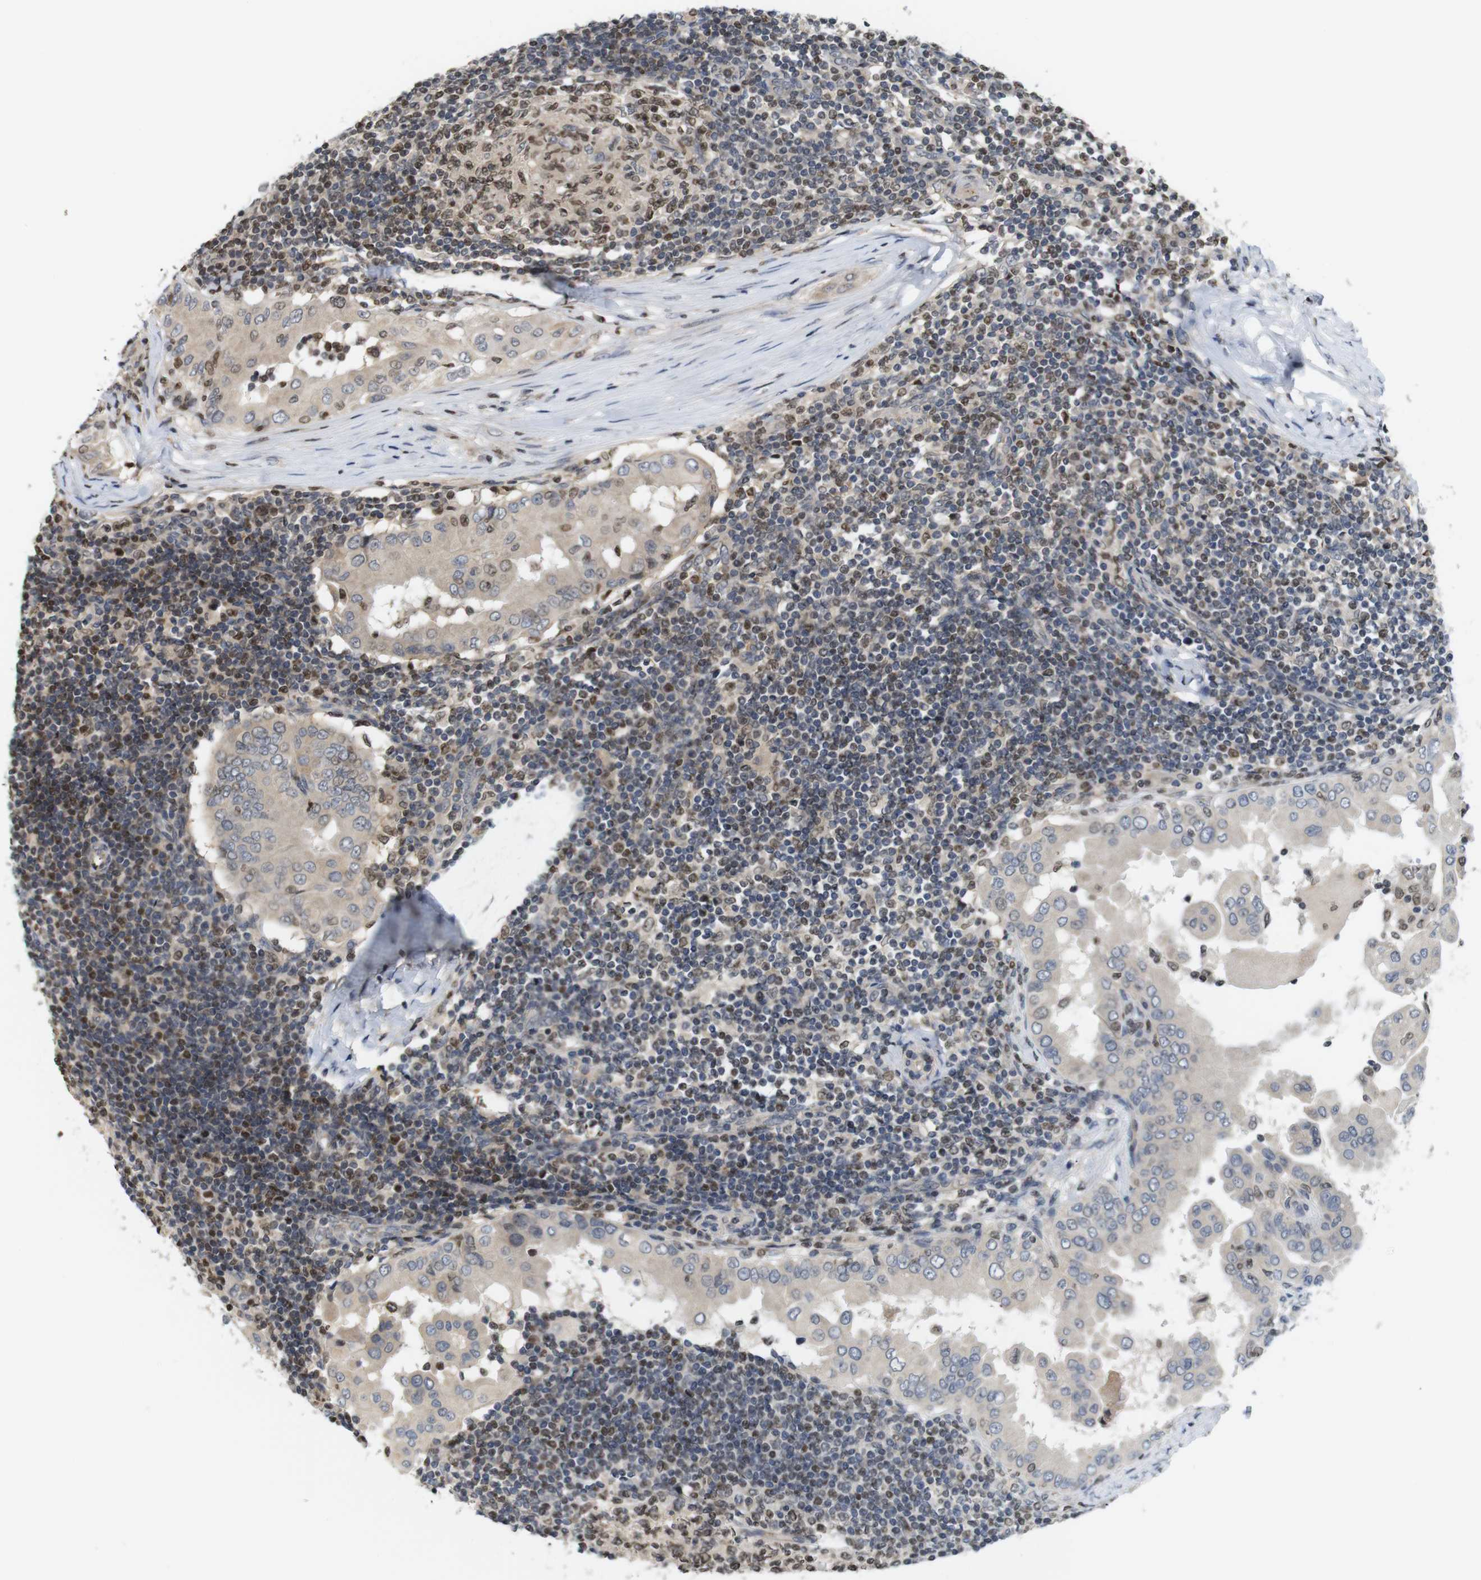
{"staining": {"intensity": "moderate", "quantity": "<25%", "location": "cytoplasmic/membranous"}, "tissue": "thyroid cancer", "cell_type": "Tumor cells", "image_type": "cancer", "snomed": [{"axis": "morphology", "description": "Papillary adenocarcinoma, NOS"}, {"axis": "topography", "description": "Thyroid gland"}], "caption": "Thyroid cancer tissue reveals moderate cytoplasmic/membranous positivity in about <25% of tumor cells, visualized by immunohistochemistry.", "gene": "MBD1", "patient": {"sex": "male", "age": 33}}